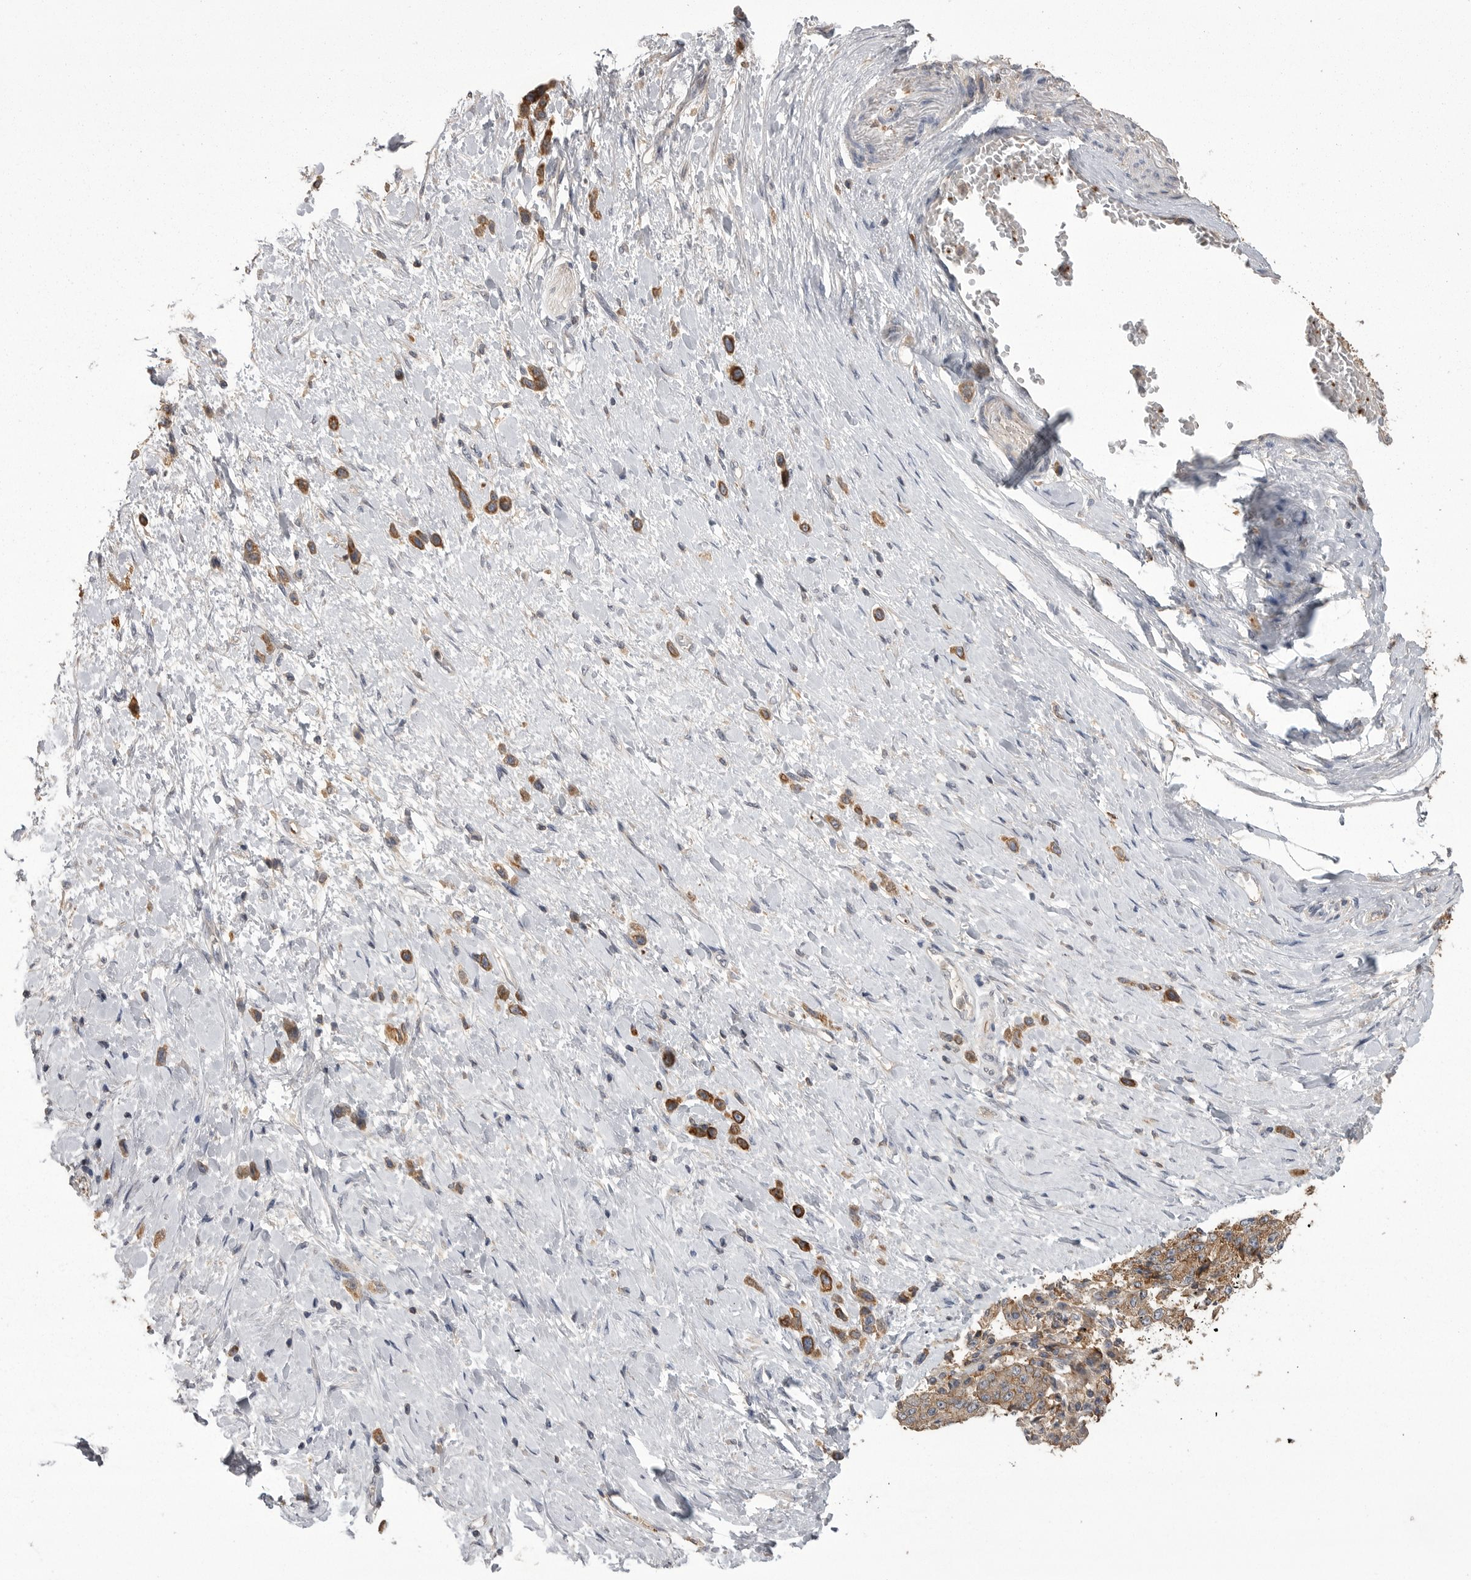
{"staining": {"intensity": "moderate", "quantity": ">75%", "location": "cytoplasmic/membranous"}, "tissue": "stomach cancer", "cell_type": "Tumor cells", "image_type": "cancer", "snomed": [{"axis": "morphology", "description": "Adenocarcinoma, NOS"}, {"axis": "topography", "description": "Stomach"}], "caption": "Human stomach cancer (adenocarcinoma) stained with a brown dye demonstrates moderate cytoplasmic/membranous positive expression in approximately >75% of tumor cells.", "gene": "CMTM6", "patient": {"sex": "female", "age": 65}}